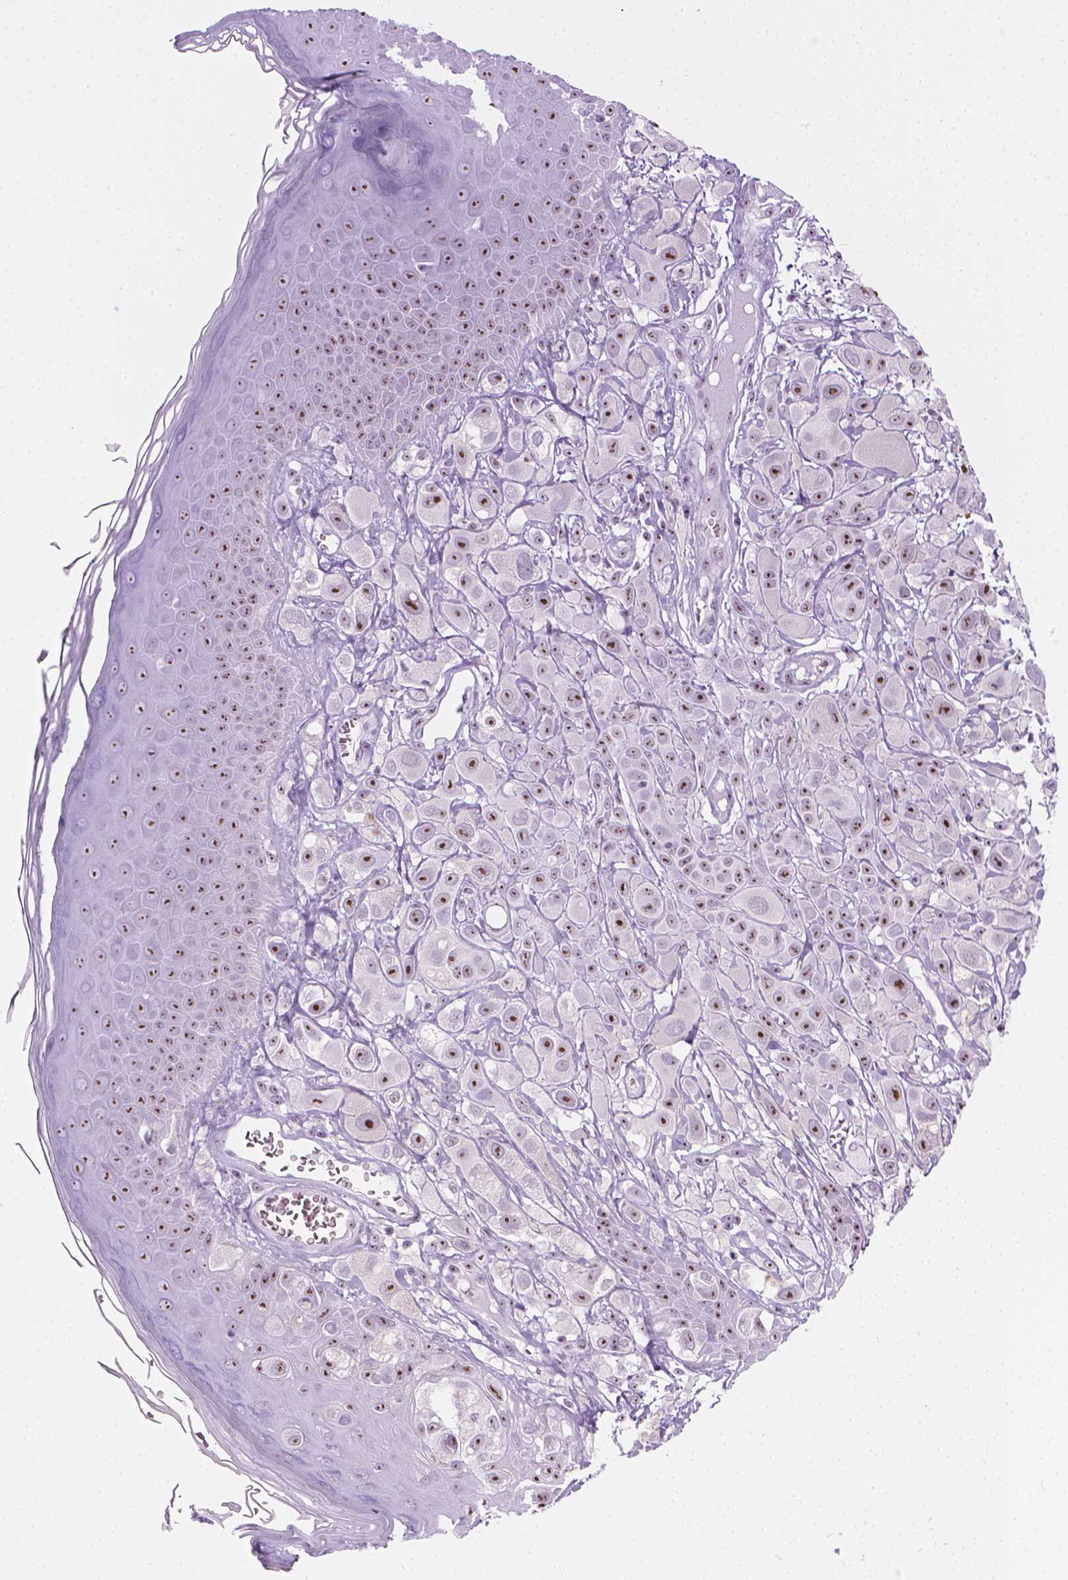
{"staining": {"intensity": "moderate", "quantity": ">75%", "location": "nuclear"}, "tissue": "melanoma", "cell_type": "Tumor cells", "image_type": "cancer", "snomed": [{"axis": "morphology", "description": "Malignant melanoma, NOS"}, {"axis": "topography", "description": "Skin"}], "caption": "Malignant melanoma tissue reveals moderate nuclear positivity in about >75% of tumor cells", "gene": "NOL7", "patient": {"sex": "male", "age": 67}}